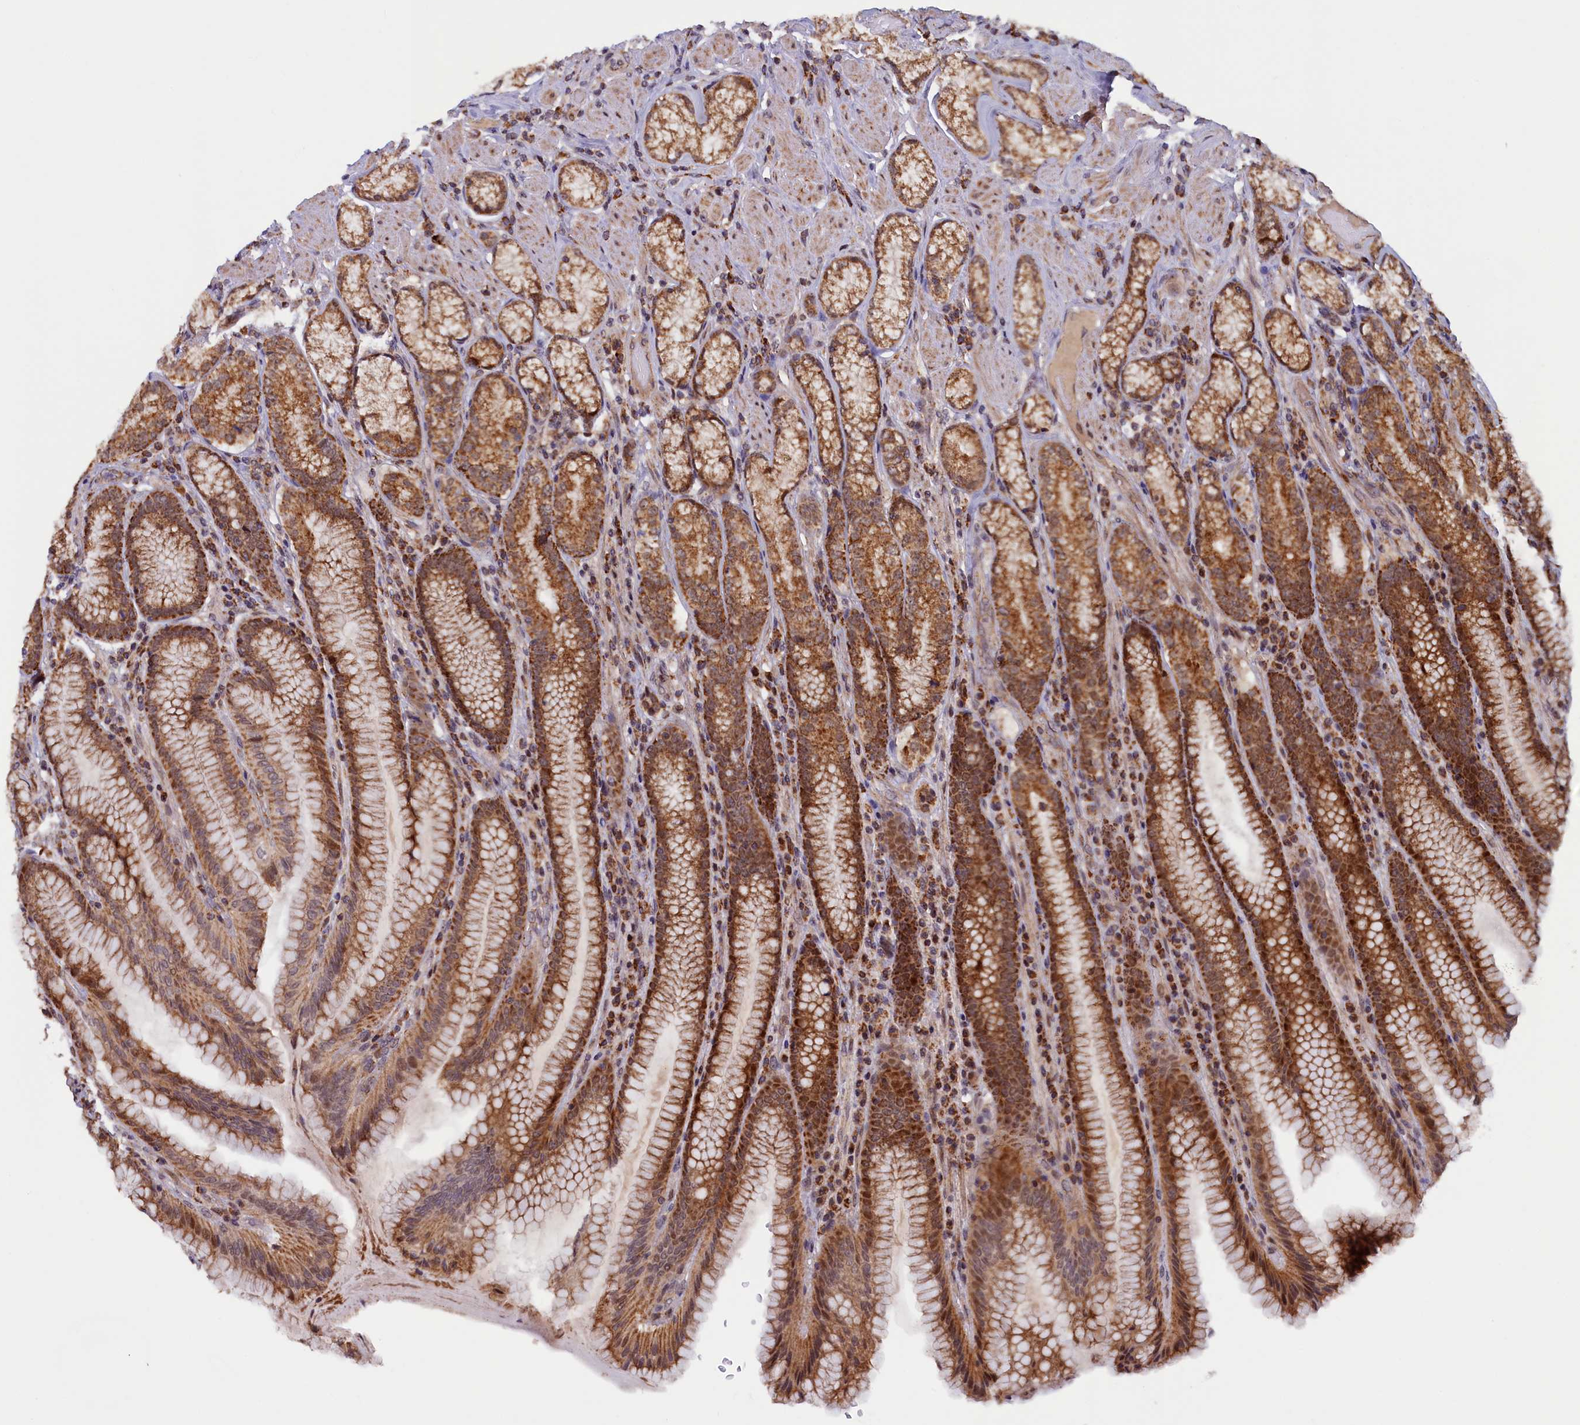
{"staining": {"intensity": "strong", "quantity": ">75%", "location": "cytoplasmic/membranous"}, "tissue": "stomach", "cell_type": "Glandular cells", "image_type": "normal", "snomed": [{"axis": "morphology", "description": "Normal tissue, NOS"}, {"axis": "topography", "description": "Stomach, upper"}, {"axis": "topography", "description": "Stomach, lower"}], "caption": "Stomach stained with immunohistochemistry (IHC) exhibits strong cytoplasmic/membranous staining in approximately >75% of glandular cells. The staining is performed using DAB (3,3'-diaminobenzidine) brown chromogen to label protein expression. The nuclei are counter-stained blue using hematoxylin.", "gene": "DUS3L", "patient": {"sex": "female", "age": 76}}